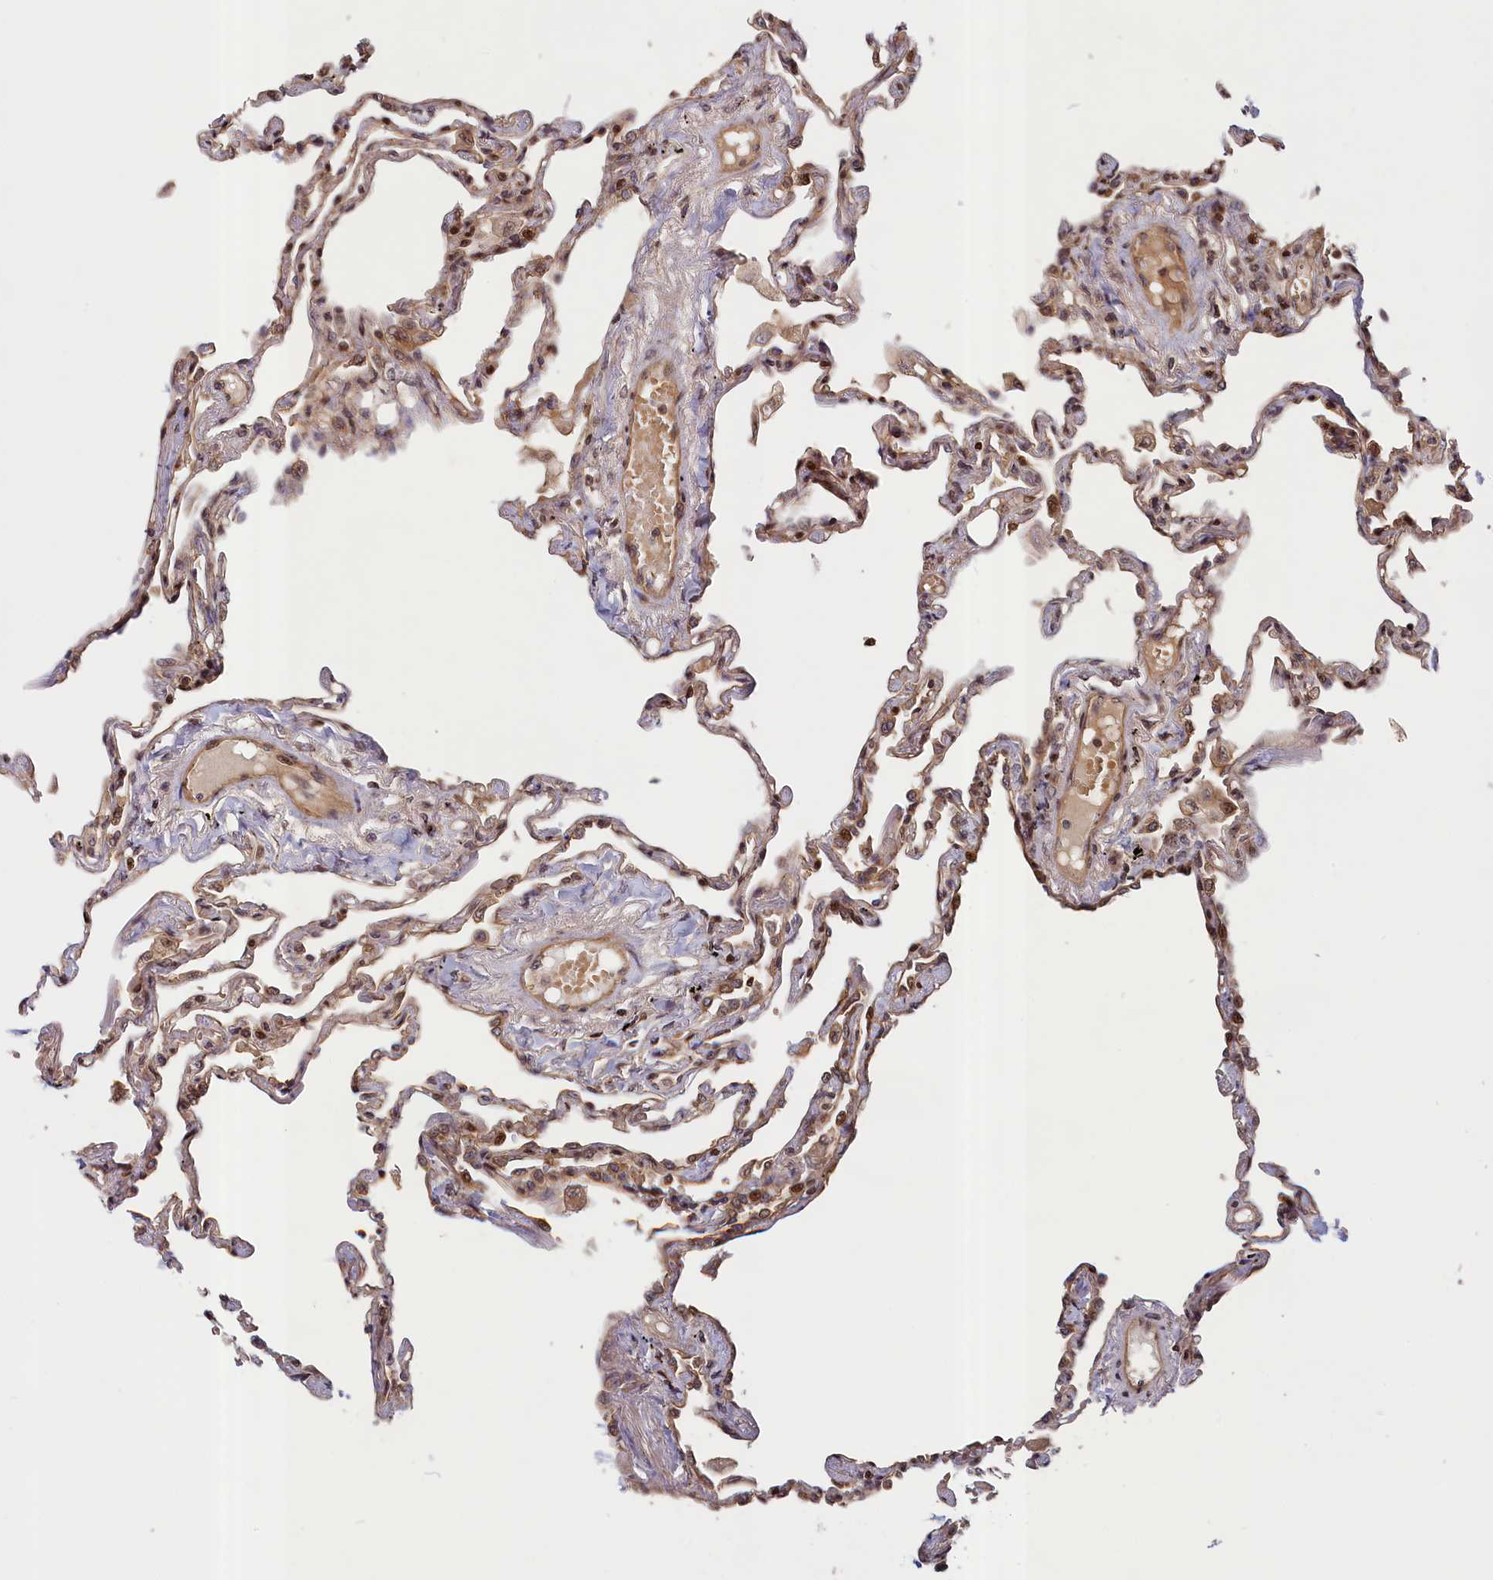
{"staining": {"intensity": "weak", "quantity": ">75%", "location": "nuclear"}, "tissue": "lung", "cell_type": "Alveolar cells", "image_type": "normal", "snomed": [{"axis": "morphology", "description": "Normal tissue, NOS"}, {"axis": "topography", "description": "Lung"}], "caption": "Protein positivity by IHC exhibits weak nuclear positivity in approximately >75% of alveolar cells in normal lung.", "gene": "CEP44", "patient": {"sex": "female", "age": 67}}